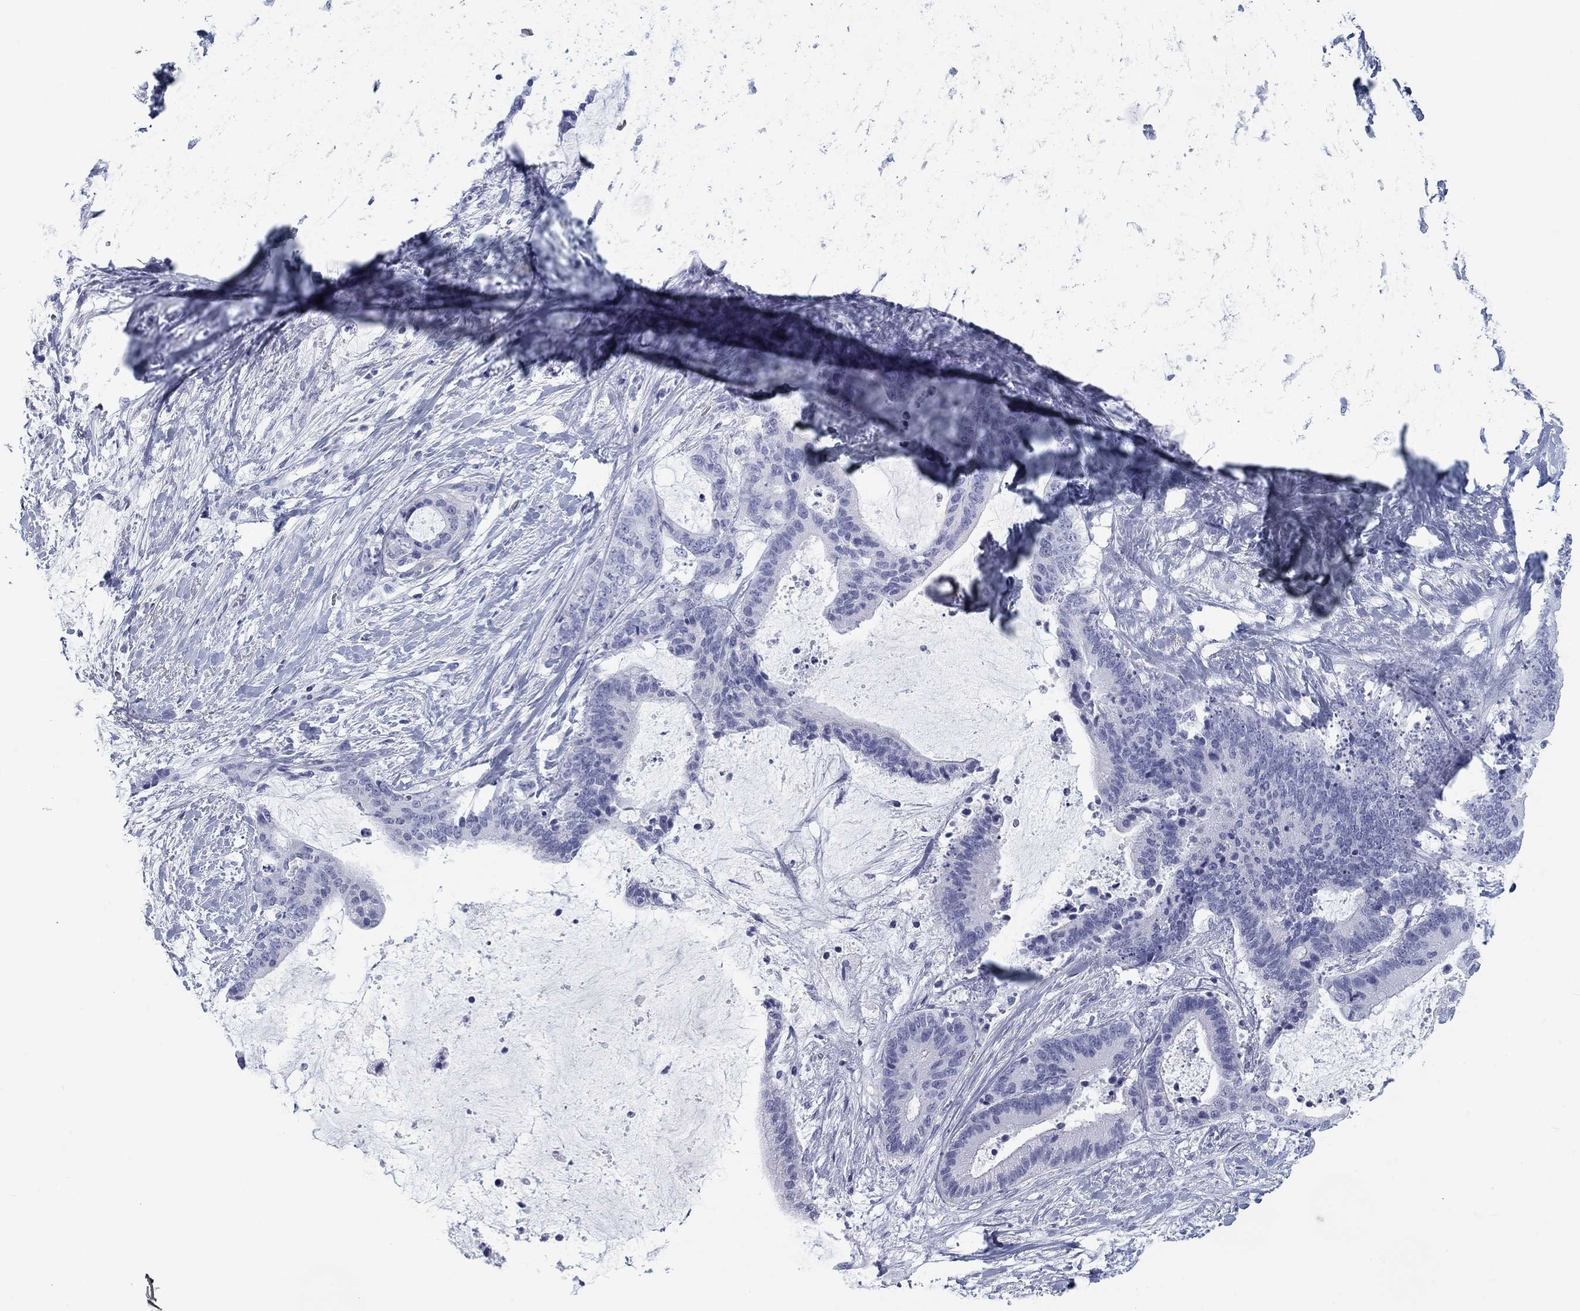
{"staining": {"intensity": "negative", "quantity": "none", "location": "none"}, "tissue": "liver cancer", "cell_type": "Tumor cells", "image_type": "cancer", "snomed": [{"axis": "morphology", "description": "Cholangiocarcinoma"}, {"axis": "topography", "description": "Liver"}], "caption": "Tumor cells show no significant expression in liver cancer. The staining was performed using DAB to visualize the protein expression in brown, while the nuclei were stained in blue with hematoxylin (Magnification: 20x).", "gene": "CALB1", "patient": {"sex": "female", "age": 73}}